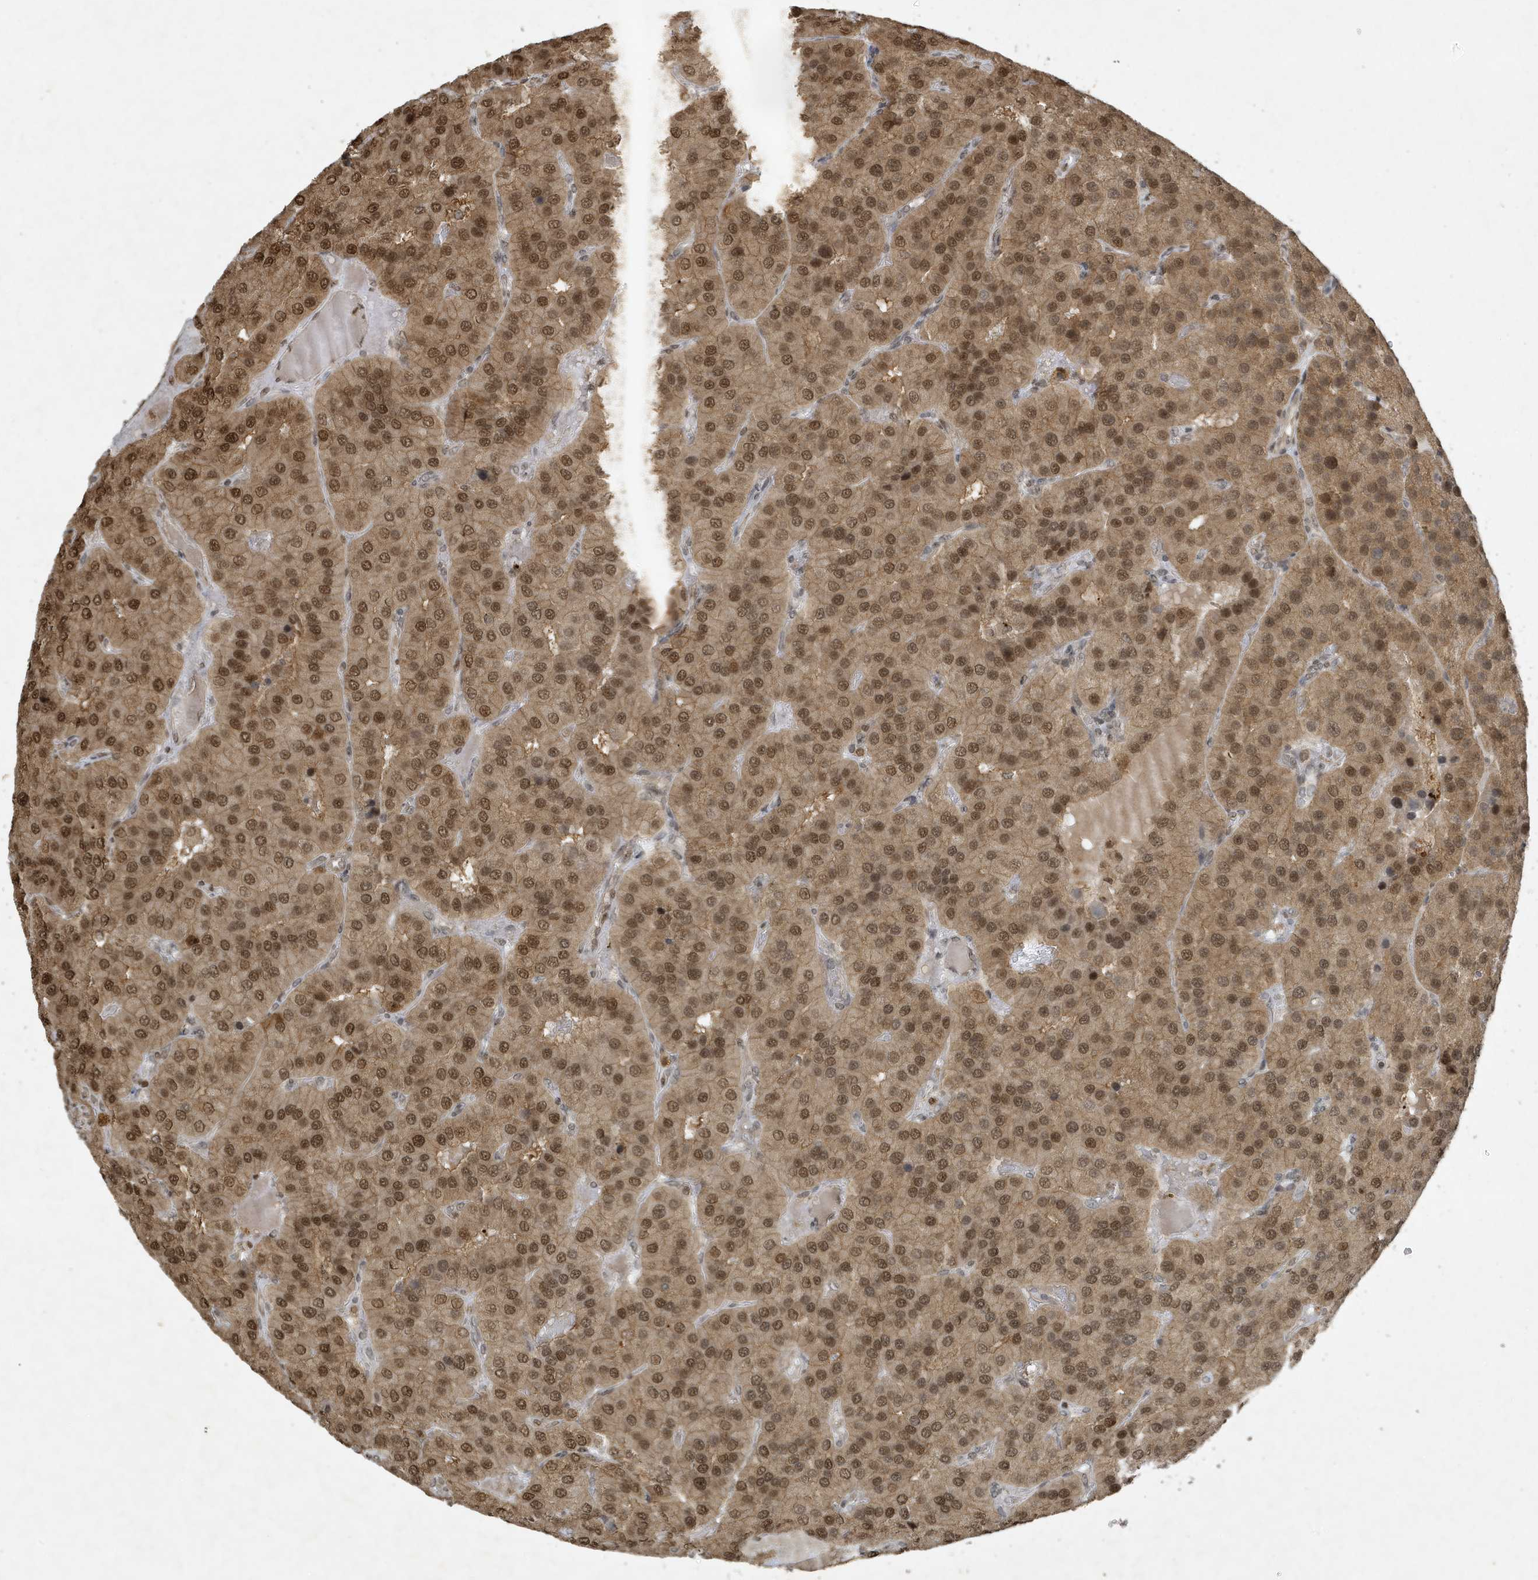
{"staining": {"intensity": "moderate", "quantity": ">75%", "location": "nuclear"}, "tissue": "parathyroid gland", "cell_type": "Glandular cells", "image_type": "normal", "snomed": [{"axis": "morphology", "description": "Normal tissue, NOS"}, {"axis": "morphology", "description": "Adenoma, NOS"}, {"axis": "topography", "description": "Parathyroid gland"}], "caption": "Human parathyroid gland stained for a protein (brown) reveals moderate nuclear positive positivity in about >75% of glandular cells.", "gene": "HSPA1A", "patient": {"sex": "female", "age": 86}}